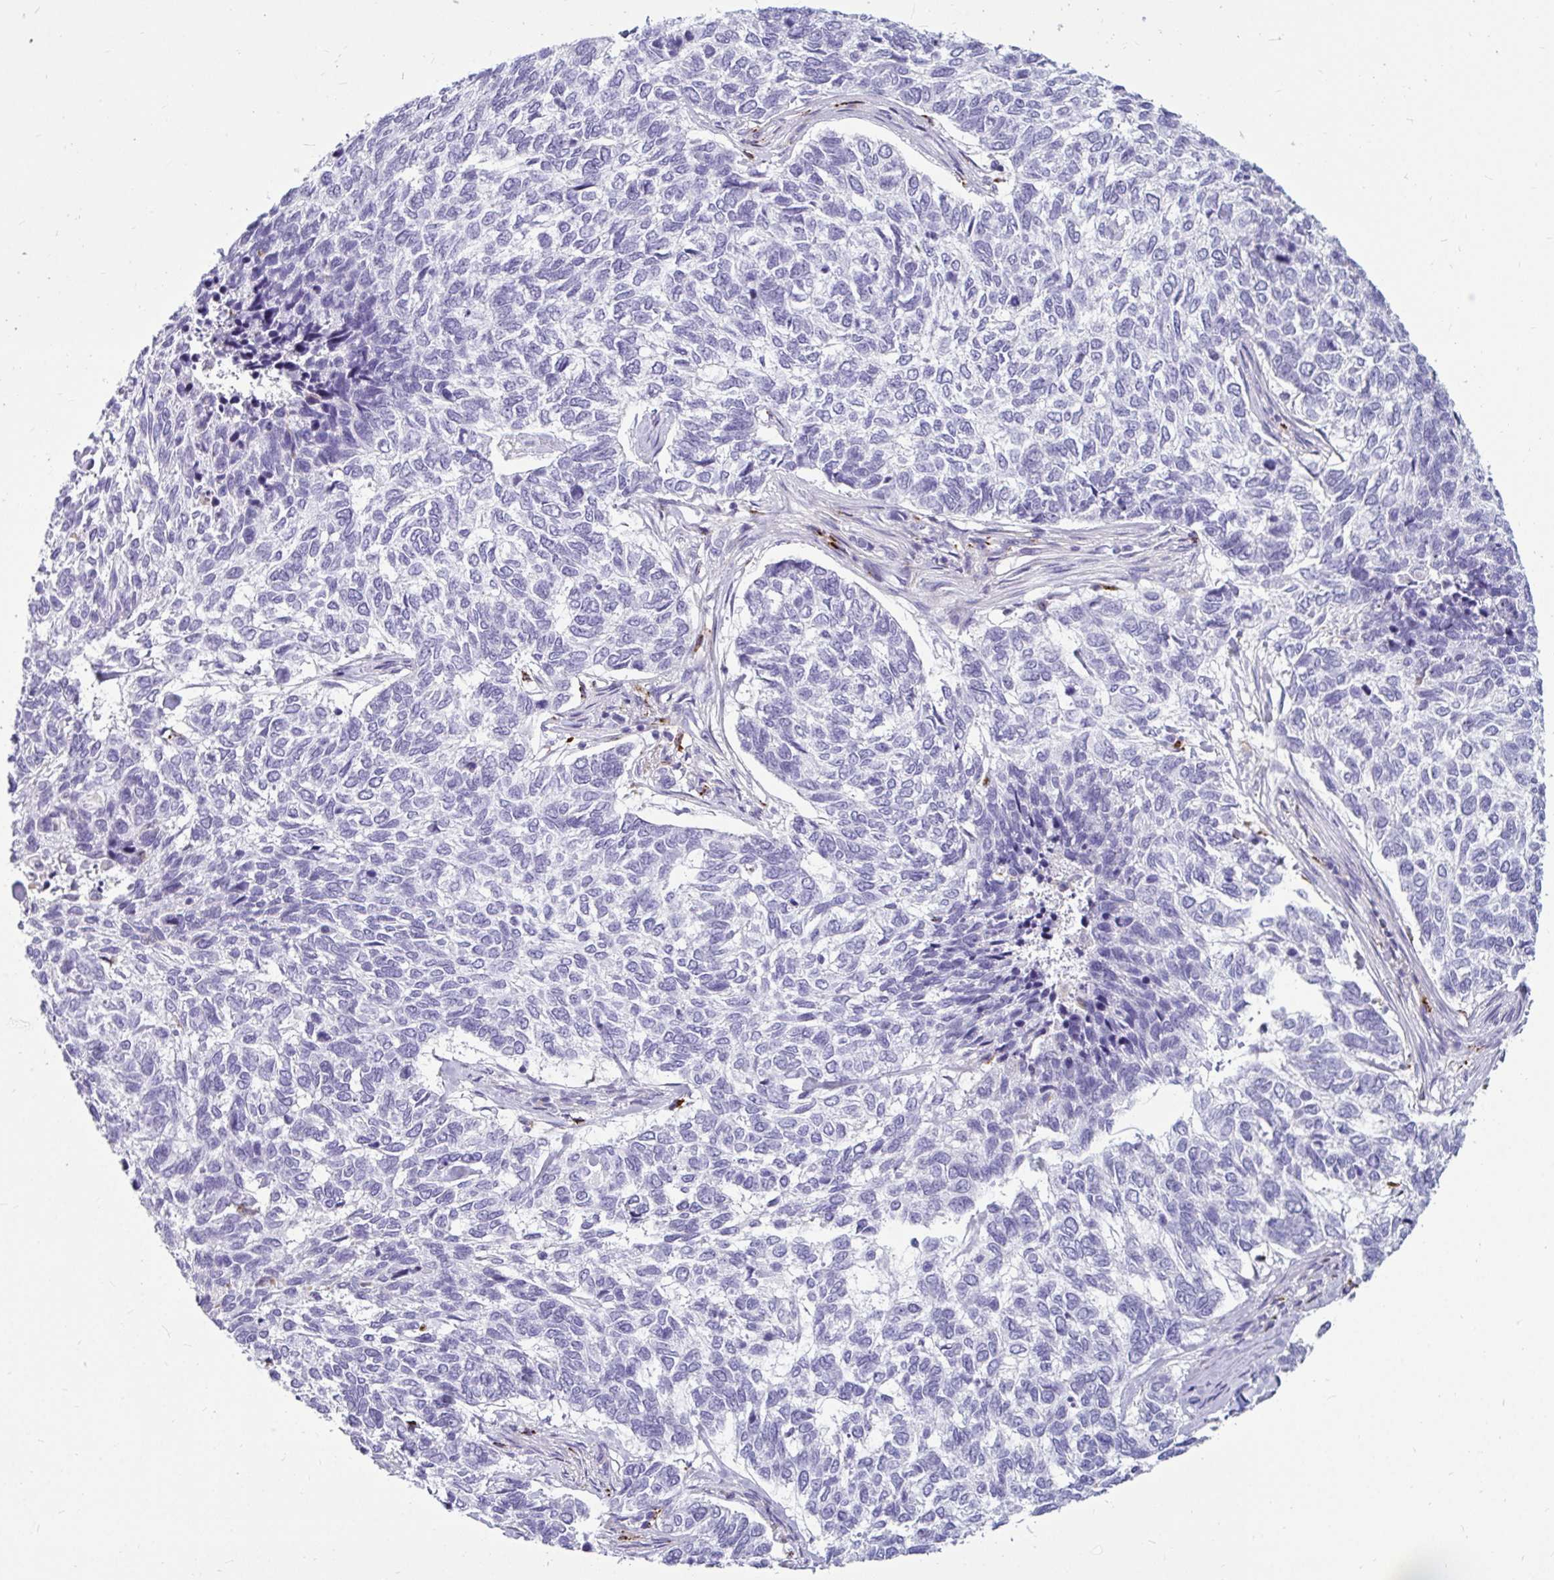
{"staining": {"intensity": "negative", "quantity": "none", "location": "none"}, "tissue": "skin cancer", "cell_type": "Tumor cells", "image_type": "cancer", "snomed": [{"axis": "morphology", "description": "Basal cell carcinoma"}, {"axis": "topography", "description": "Skin"}], "caption": "Micrograph shows no protein staining in tumor cells of basal cell carcinoma (skin) tissue.", "gene": "CTSZ", "patient": {"sex": "female", "age": 65}}